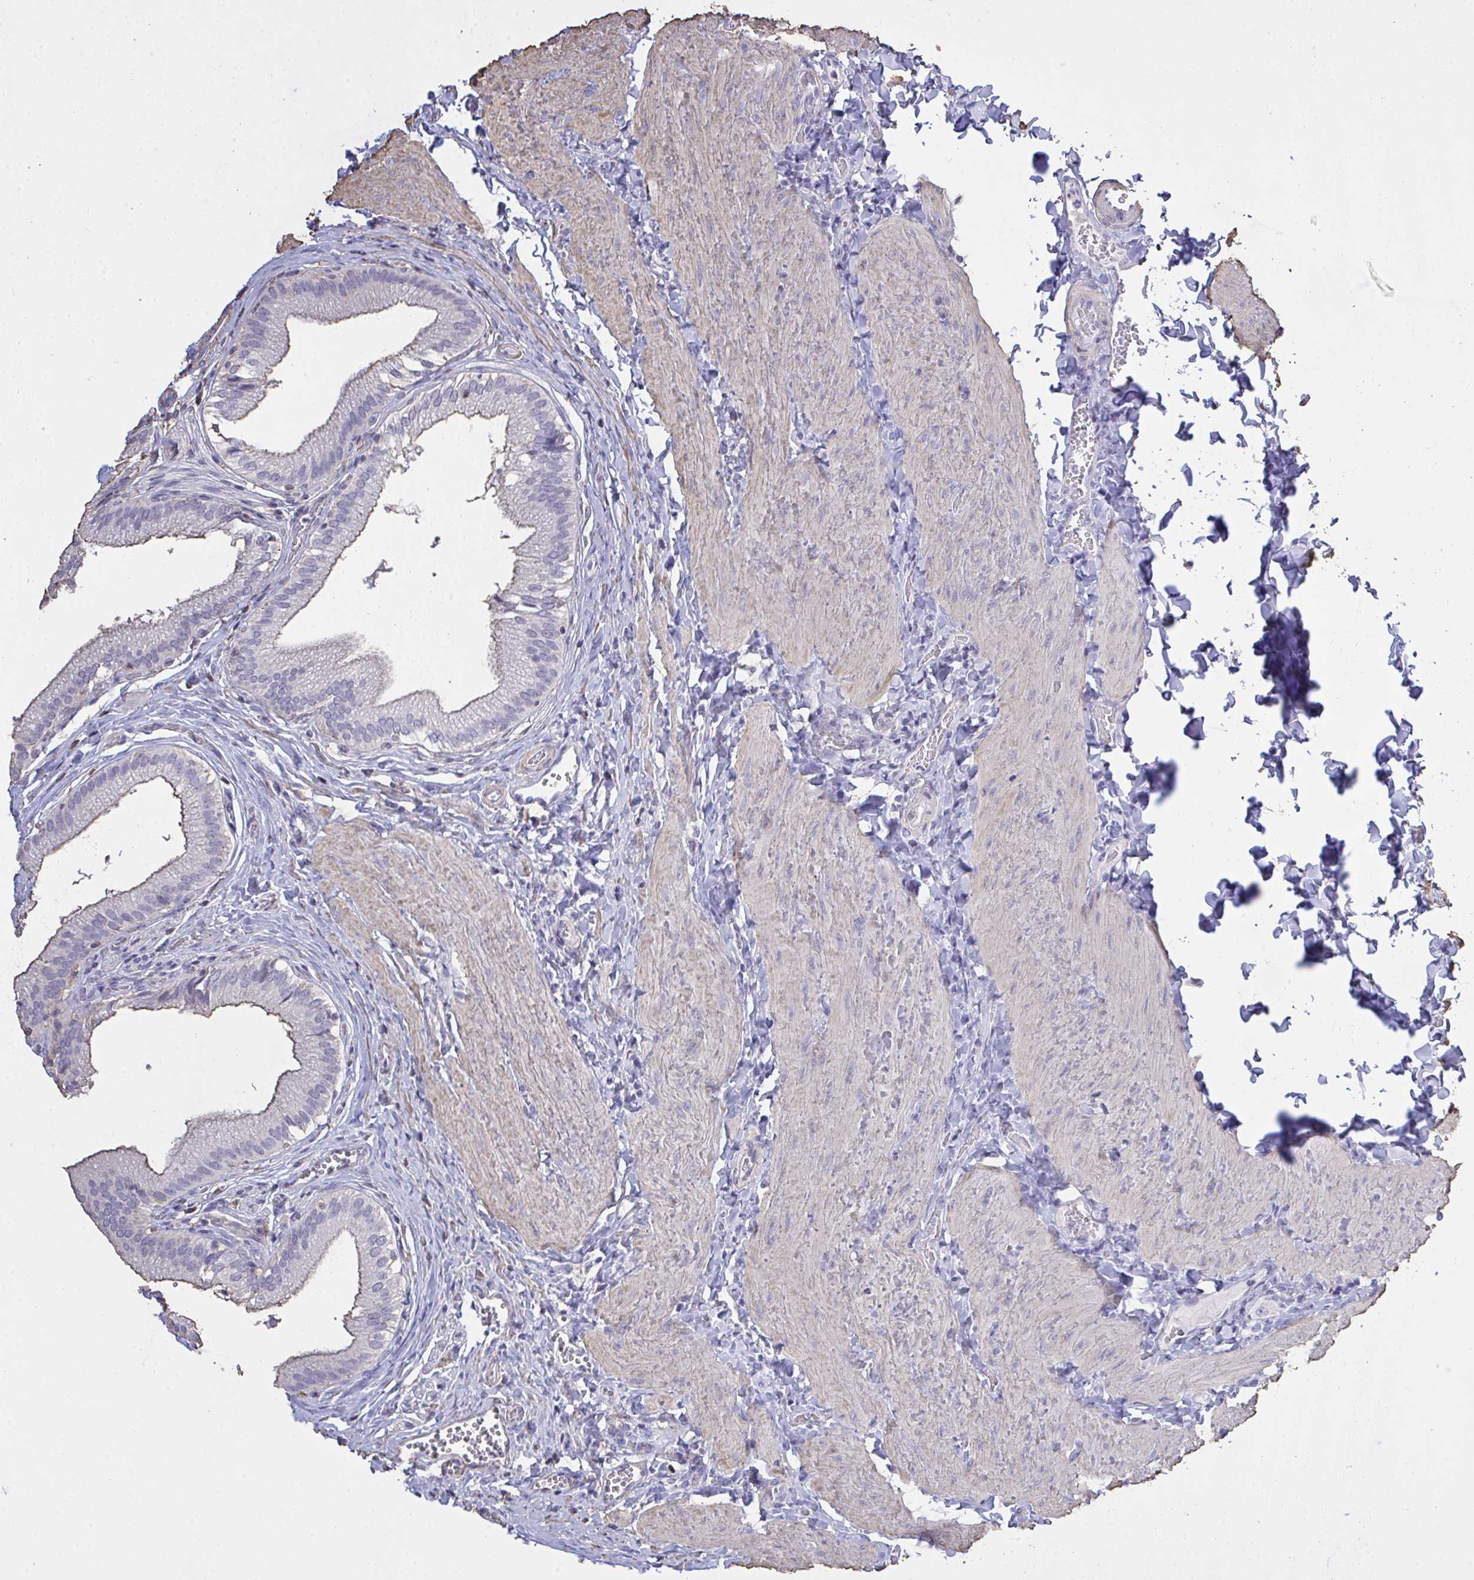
{"staining": {"intensity": "weak", "quantity": "25%-75%", "location": "cytoplasmic/membranous"}, "tissue": "gallbladder", "cell_type": "Glandular cells", "image_type": "normal", "snomed": [{"axis": "morphology", "description": "Normal tissue, NOS"}, {"axis": "topography", "description": "Gallbladder"}, {"axis": "topography", "description": "Peripheral nerve tissue"}], "caption": "Glandular cells show low levels of weak cytoplasmic/membranous positivity in approximately 25%-75% of cells in unremarkable human gallbladder. The staining was performed using DAB (3,3'-diaminobenzidine) to visualize the protein expression in brown, while the nuclei were stained in blue with hematoxylin (Magnification: 20x).", "gene": "IL23R", "patient": {"sex": "male", "age": 17}}